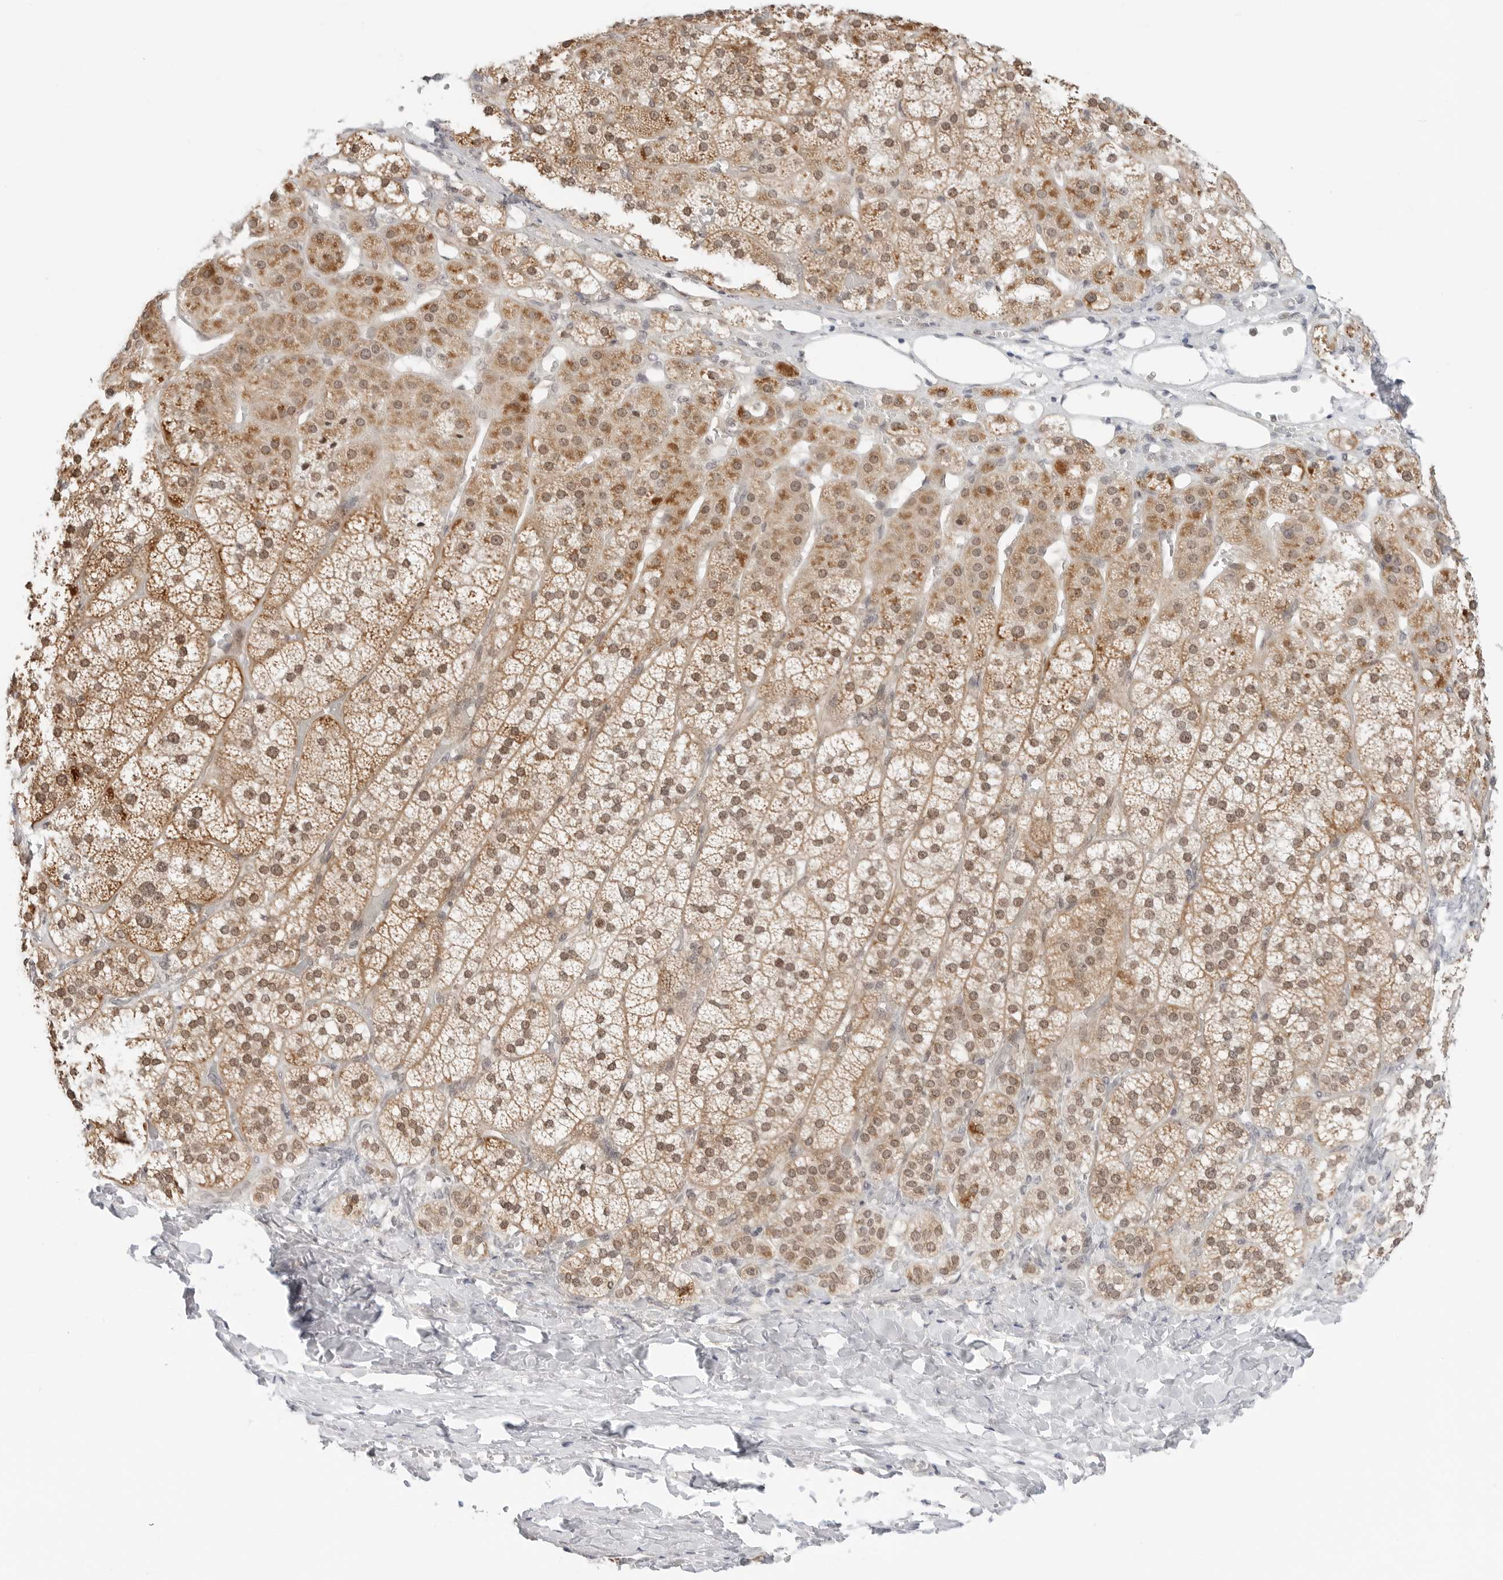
{"staining": {"intensity": "moderate", "quantity": ">75%", "location": "cytoplasmic/membranous,nuclear"}, "tissue": "adrenal gland", "cell_type": "Glandular cells", "image_type": "normal", "snomed": [{"axis": "morphology", "description": "Normal tissue, NOS"}, {"axis": "topography", "description": "Adrenal gland"}], "caption": "The photomicrograph shows immunohistochemical staining of unremarkable adrenal gland. There is moderate cytoplasmic/membranous,nuclear expression is seen in approximately >75% of glandular cells.", "gene": "POLR3GL", "patient": {"sex": "female", "age": 44}}